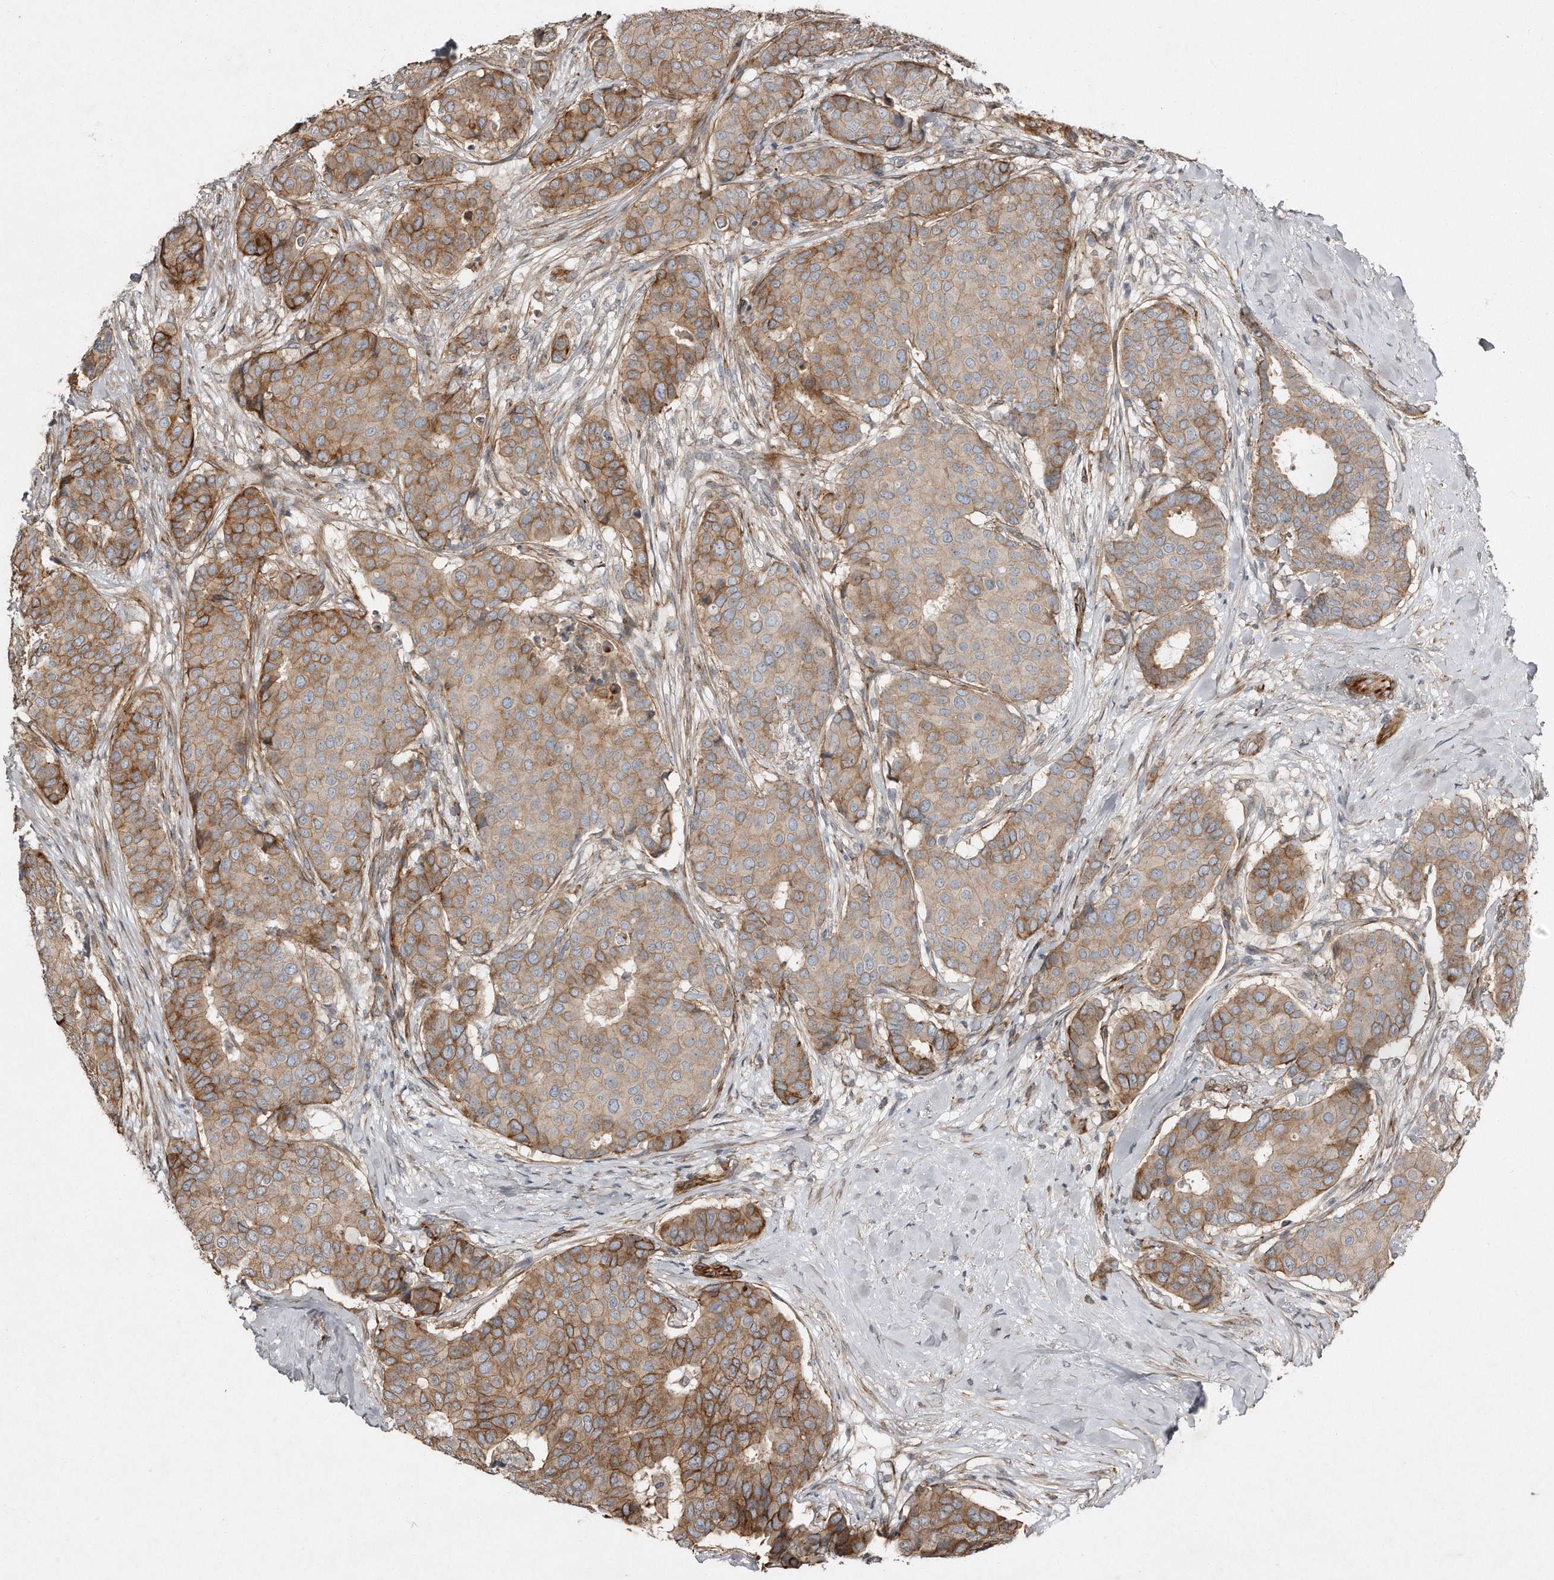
{"staining": {"intensity": "moderate", "quantity": "25%-75%", "location": "cytoplasmic/membranous"}, "tissue": "breast cancer", "cell_type": "Tumor cells", "image_type": "cancer", "snomed": [{"axis": "morphology", "description": "Duct carcinoma"}, {"axis": "topography", "description": "Breast"}], "caption": "Immunohistochemistry of human breast intraductal carcinoma shows medium levels of moderate cytoplasmic/membranous expression in approximately 25%-75% of tumor cells.", "gene": "SNAP47", "patient": {"sex": "female", "age": 75}}